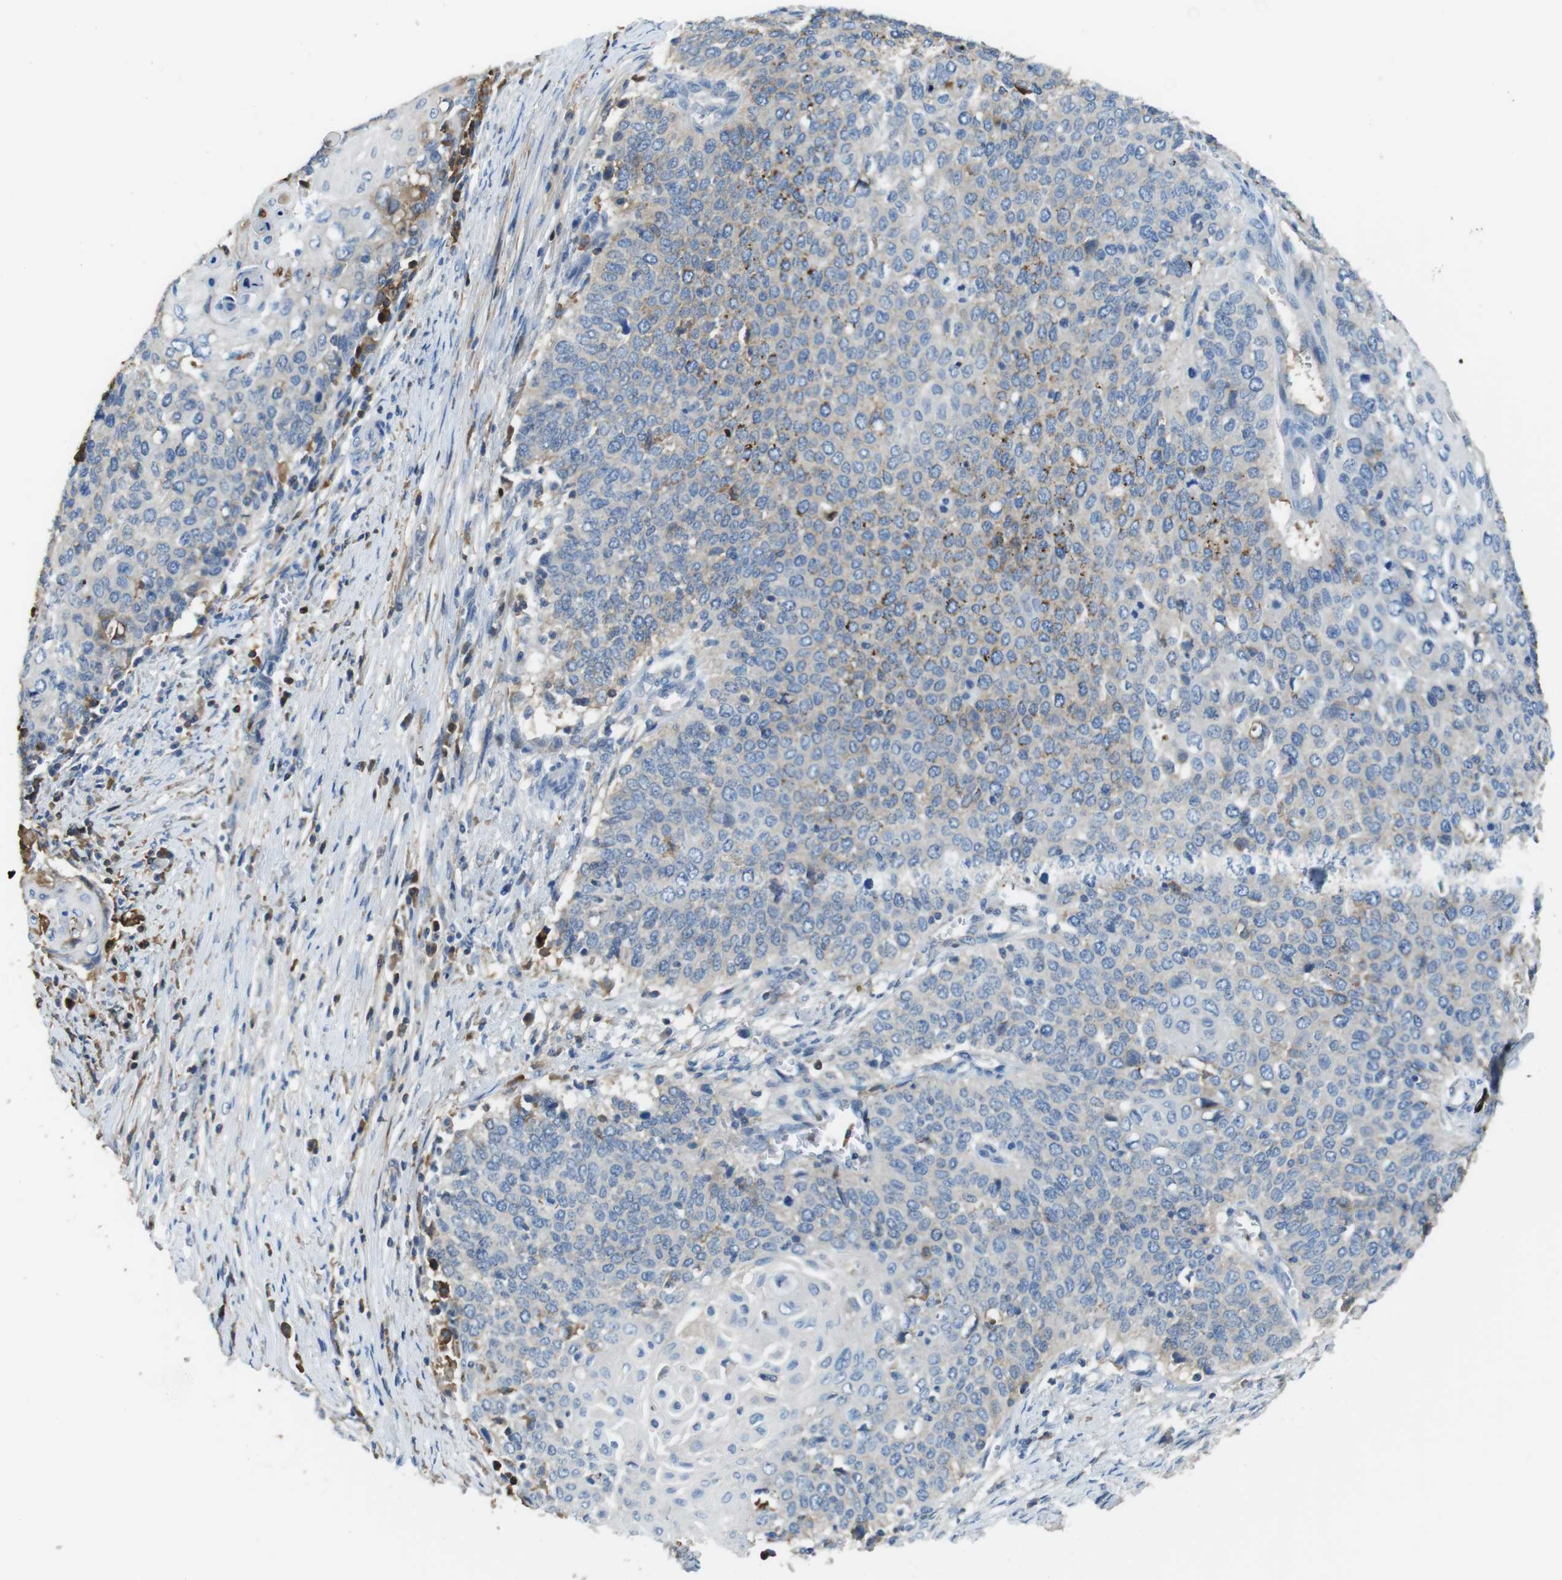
{"staining": {"intensity": "weak", "quantity": "<25%", "location": "cytoplasmic/membranous"}, "tissue": "cervical cancer", "cell_type": "Tumor cells", "image_type": "cancer", "snomed": [{"axis": "morphology", "description": "Squamous cell carcinoma, NOS"}, {"axis": "topography", "description": "Cervix"}], "caption": "This image is of squamous cell carcinoma (cervical) stained with immunohistochemistry to label a protein in brown with the nuclei are counter-stained blue. There is no staining in tumor cells.", "gene": "TMPRSS15", "patient": {"sex": "female", "age": 39}}